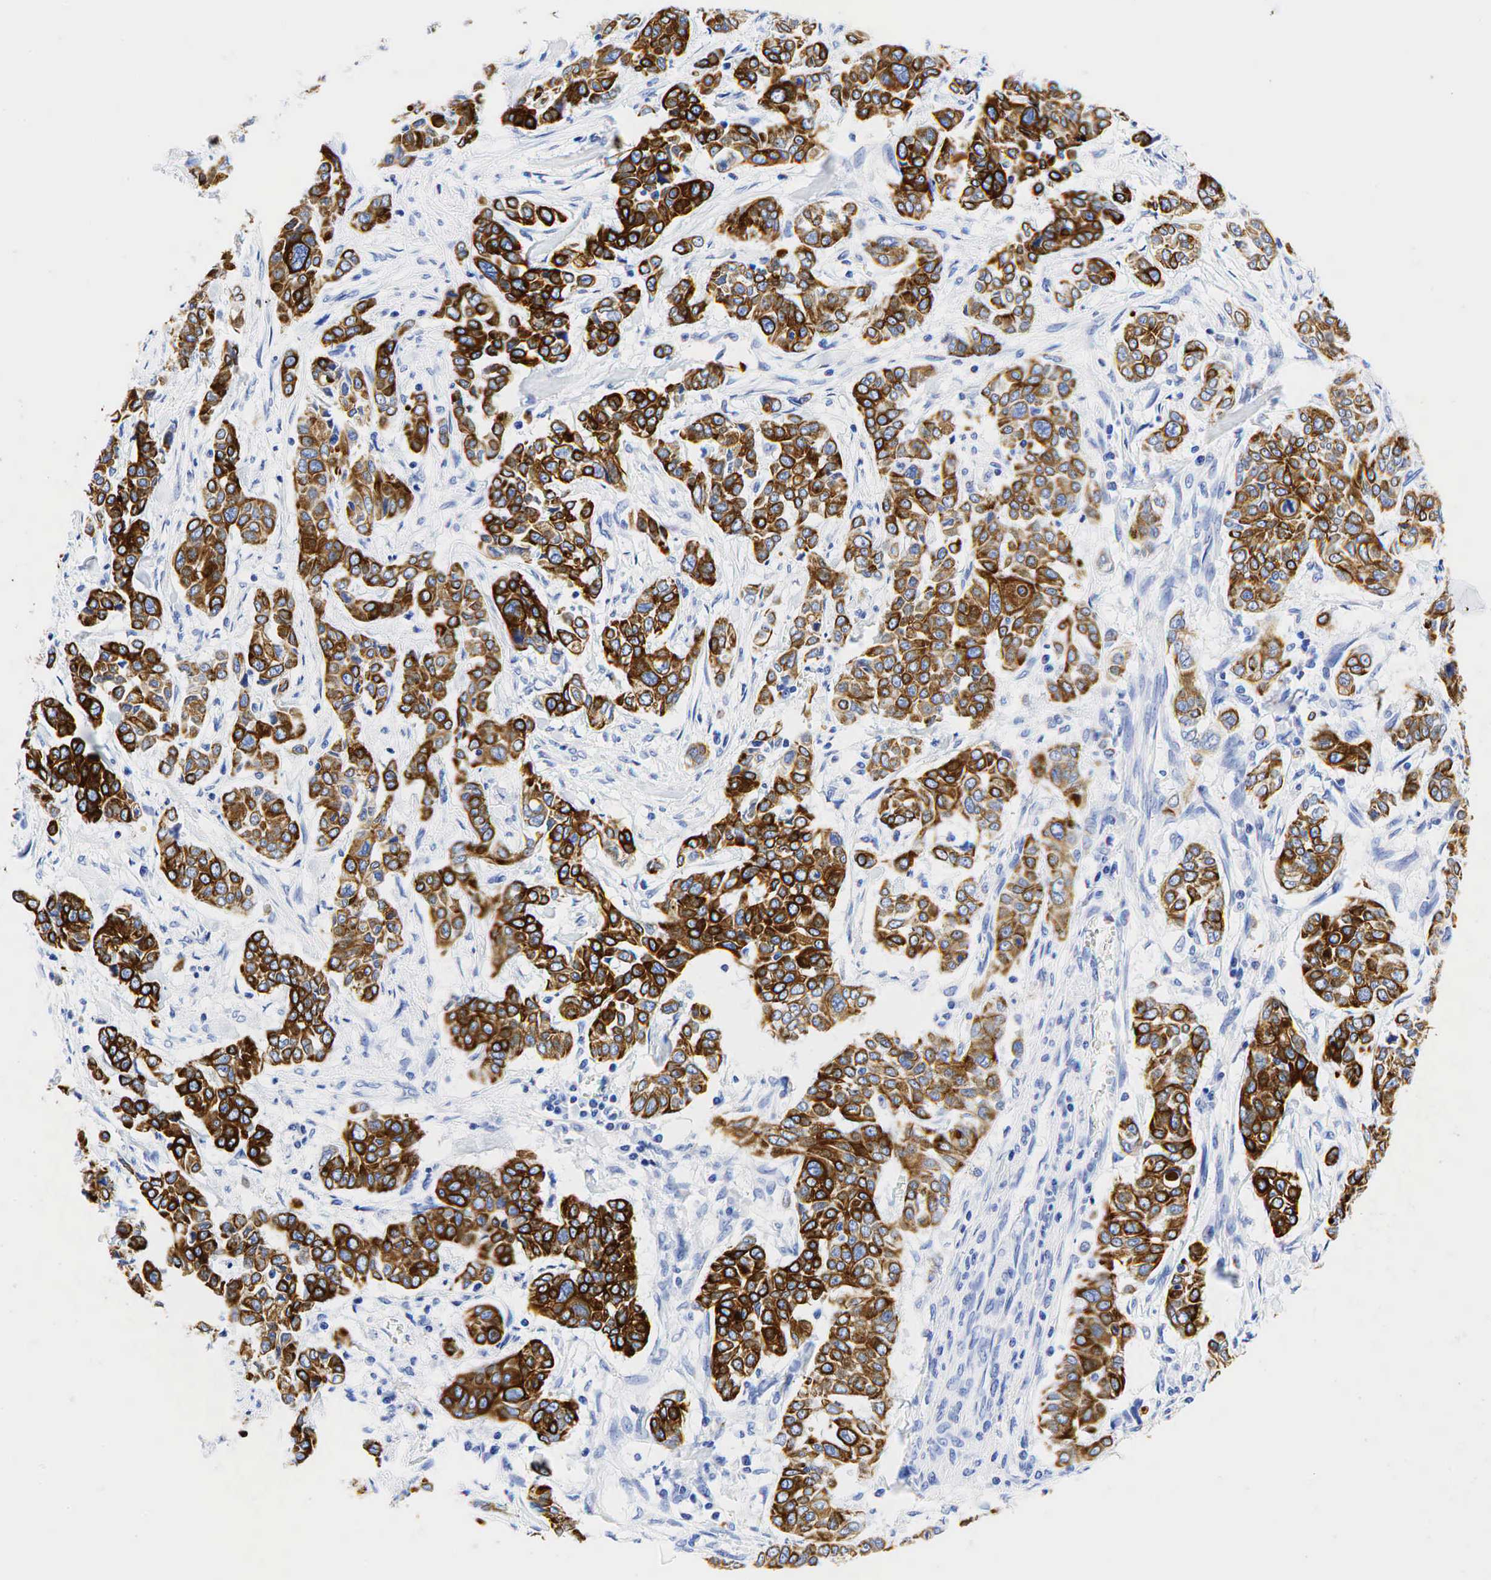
{"staining": {"intensity": "strong", "quantity": ">75%", "location": "cytoplasmic/membranous"}, "tissue": "pancreatic cancer", "cell_type": "Tumor cells", "image_type": "cancer", "snomed": [{"axis": "morphology", "description": "Adenocarcinoma, NOS"}, {"axis": "topography", "description": "Pancreas"}], "caption": "IHC of pancreatic cancer reveals high levels of strong cytoplasmic/membranous staining in about >75% of tumor cells.", "gene": "KRT19", "patient": {"sex": "female", "age": 52}}